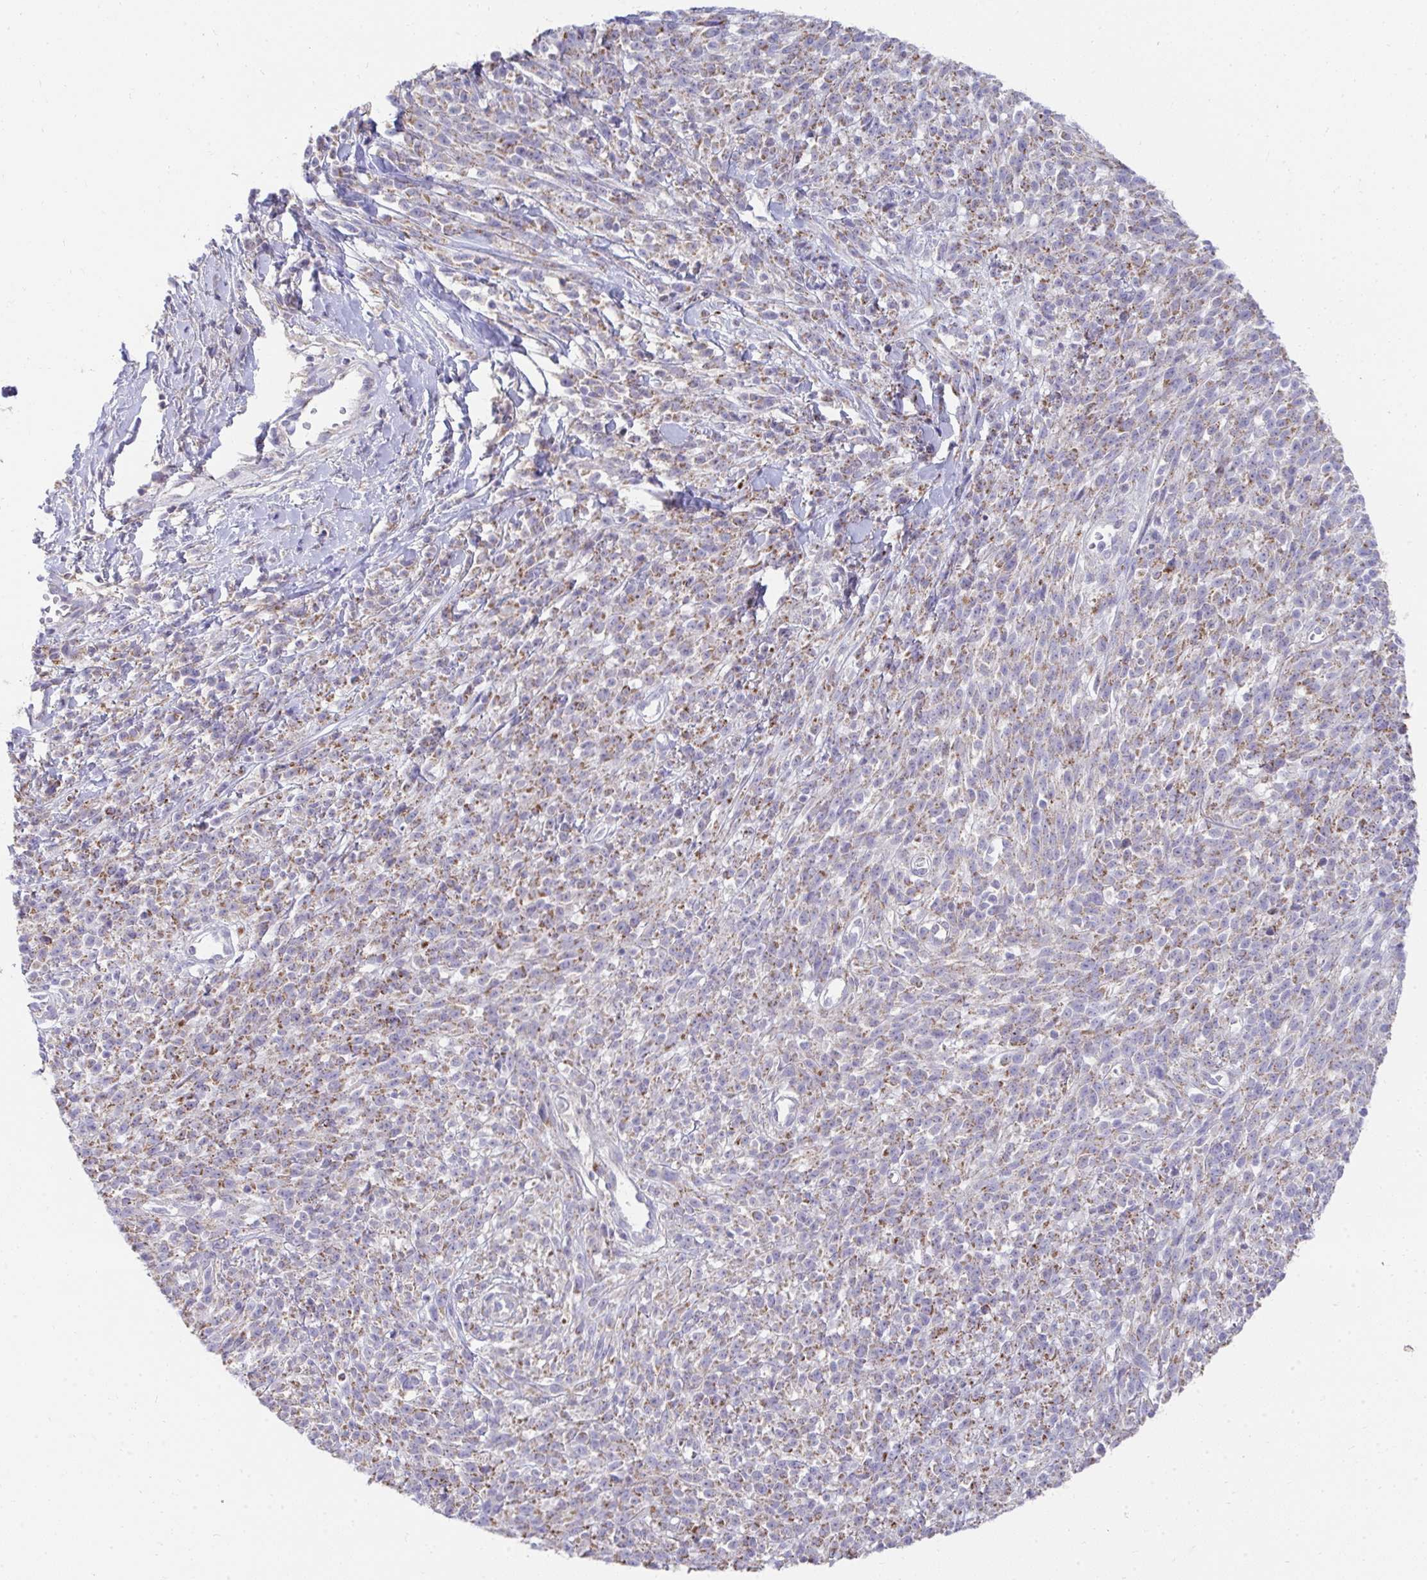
{"staining": {"intensity": "weak", "quantity": "25%-75%", "location": "cytoplasmic/membranous"}, "tissue": "melanoma", "cell_type": "Tumor cells", "image_type": "cancer", "snomed": [{"axis": "morphology", "description": "Malignant melanoma, NOS"}, {"axis": "topography", "description": "Skin"}, {"axis": "topography", "description": "Skin of trunk"}], "caption": "Human malignant melanoma stained with a protein marker reveals weak staining in tumor cells.", "gene": "PRRG3", "patient": {"sex": "male", "age": 74}}